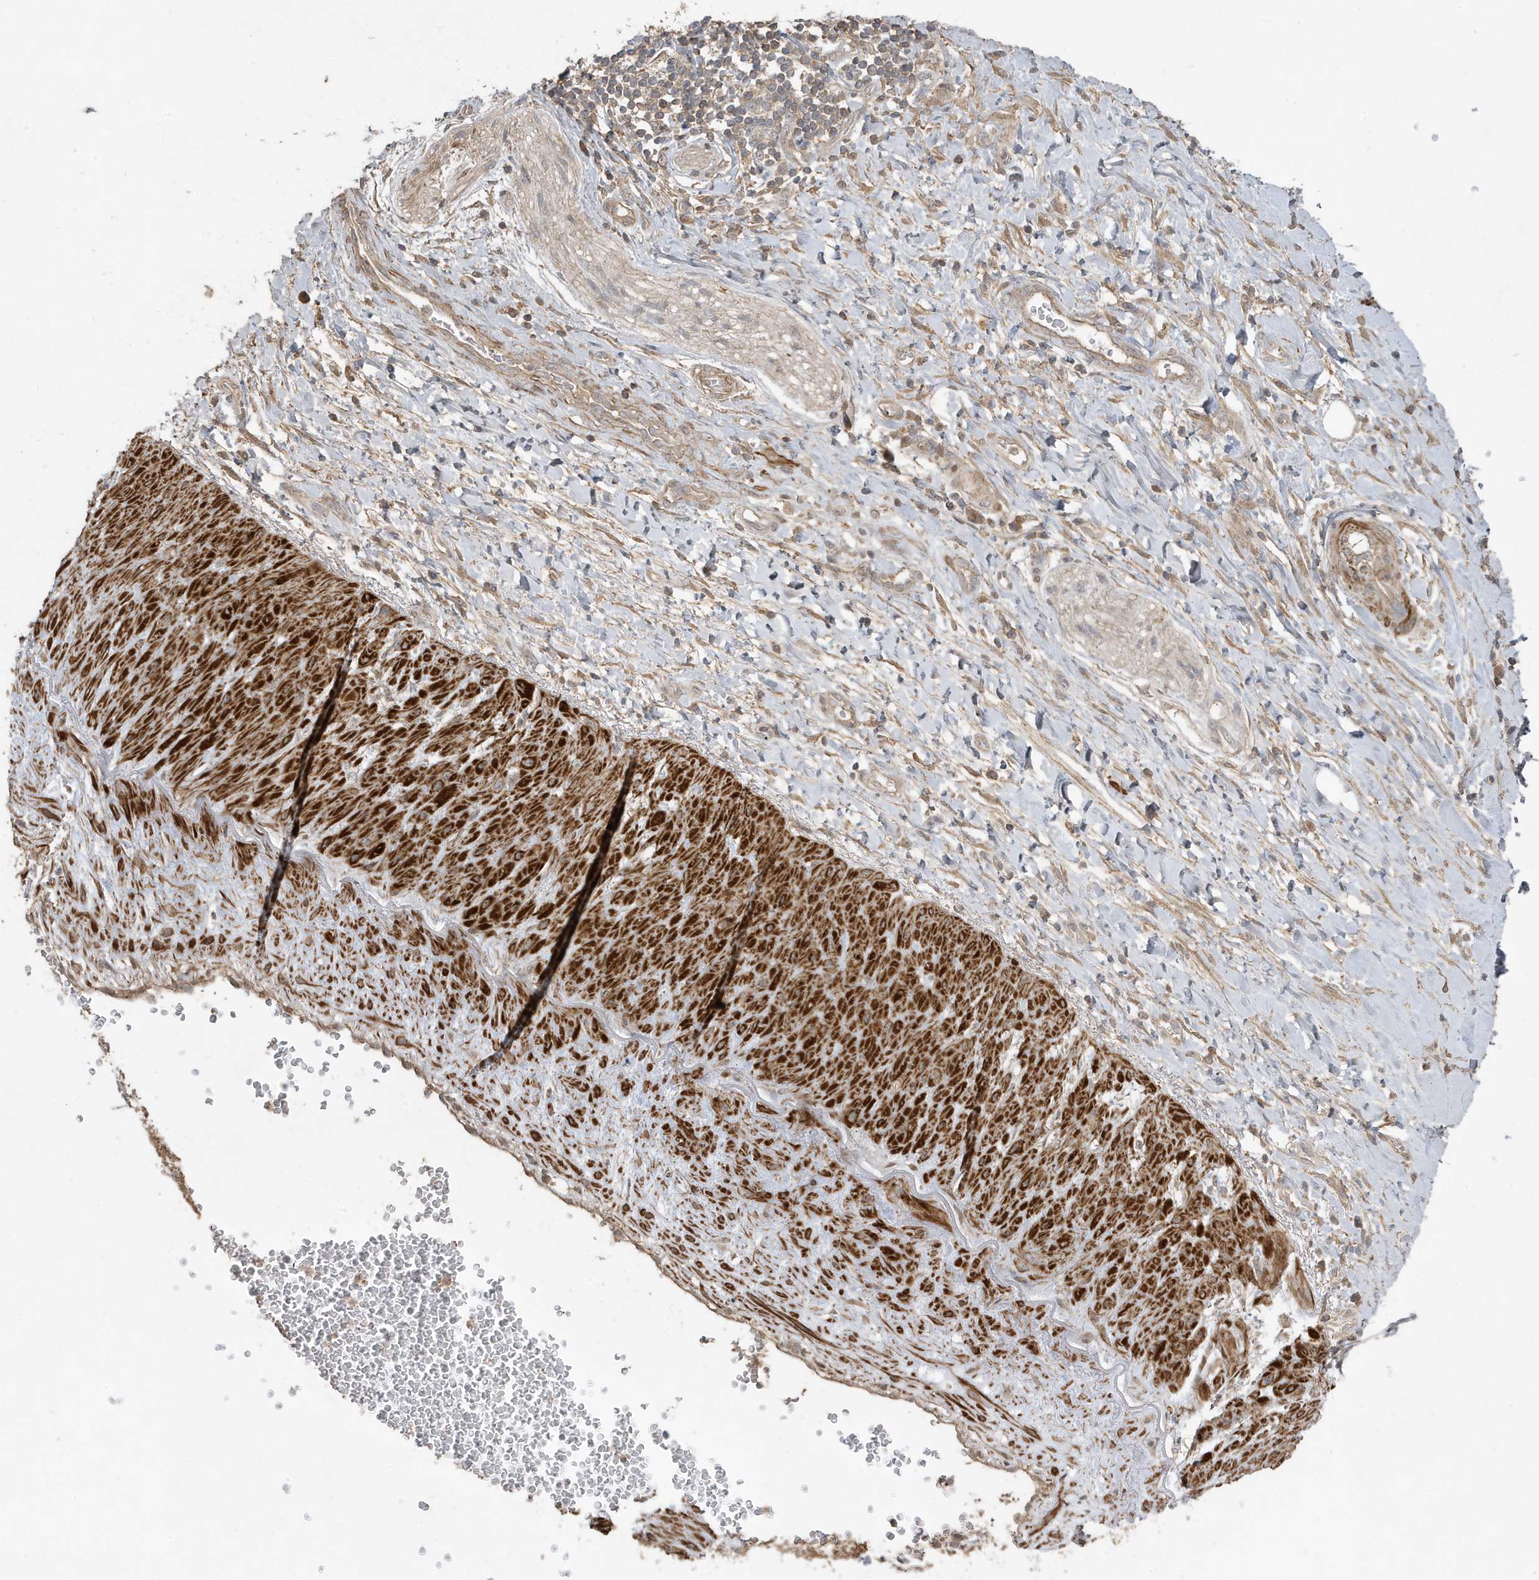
{"staining": {"intensity": "negative", "quantity": "none", "location": "none"}, "tissue": "adipose tissue", "cell_type": "Adipocytes", "image_type": "normal", "snomed": [{"axis": "morphology", "description": "Normal tissue, NOS"}, {"axis": "morphology", "description": "Adenocarcinoma, NOS"}, {"axis": "topography", "description": "Pancreas"}, {"axis": "topography", "description": "Peripheral nerve tissue"}], "caption": "Immunohistochemistry photomicrograph of normal adipose tissue stained for a protein (brown), which displays no expression in adipocytes.", "gene": "PRRT3", "patient": {"sex": "male", "age": 59}}